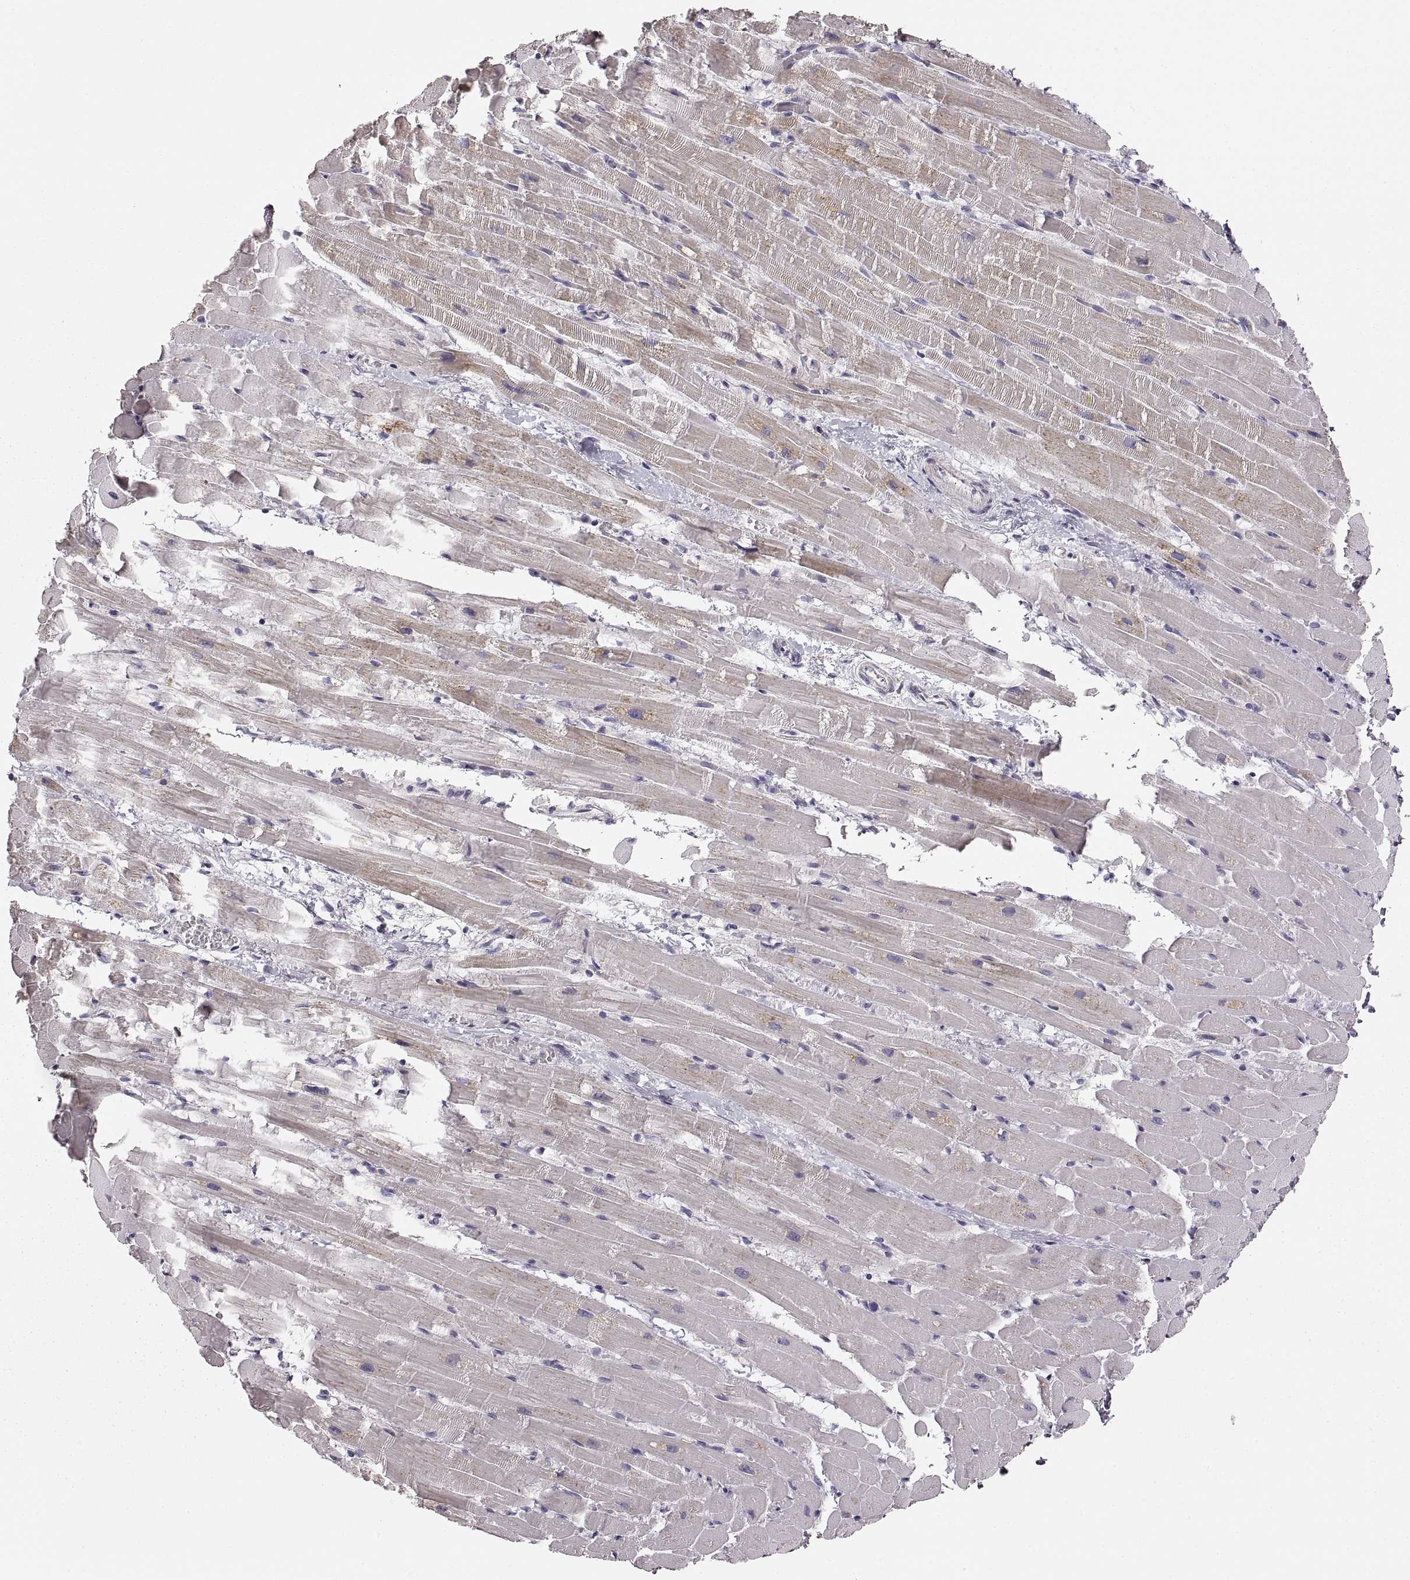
{"staining": {"intensity": "negative", "quantity": "none", "location": "none"}, "tissue": "heart muscle", "cell_type": "Cardiomyocytes", "image_type": "normal", "snomed": [{"axis": "morphology", "description": "Normal tissue, NOS"}, {"axis": "topography", "description": "Heart"}], "caption": "Histopathology image shows no protein expression in cardiomyocytes of benign heart muscle.", "gene": "RDH13", "patient": {"sex": "male", "age": 37}}